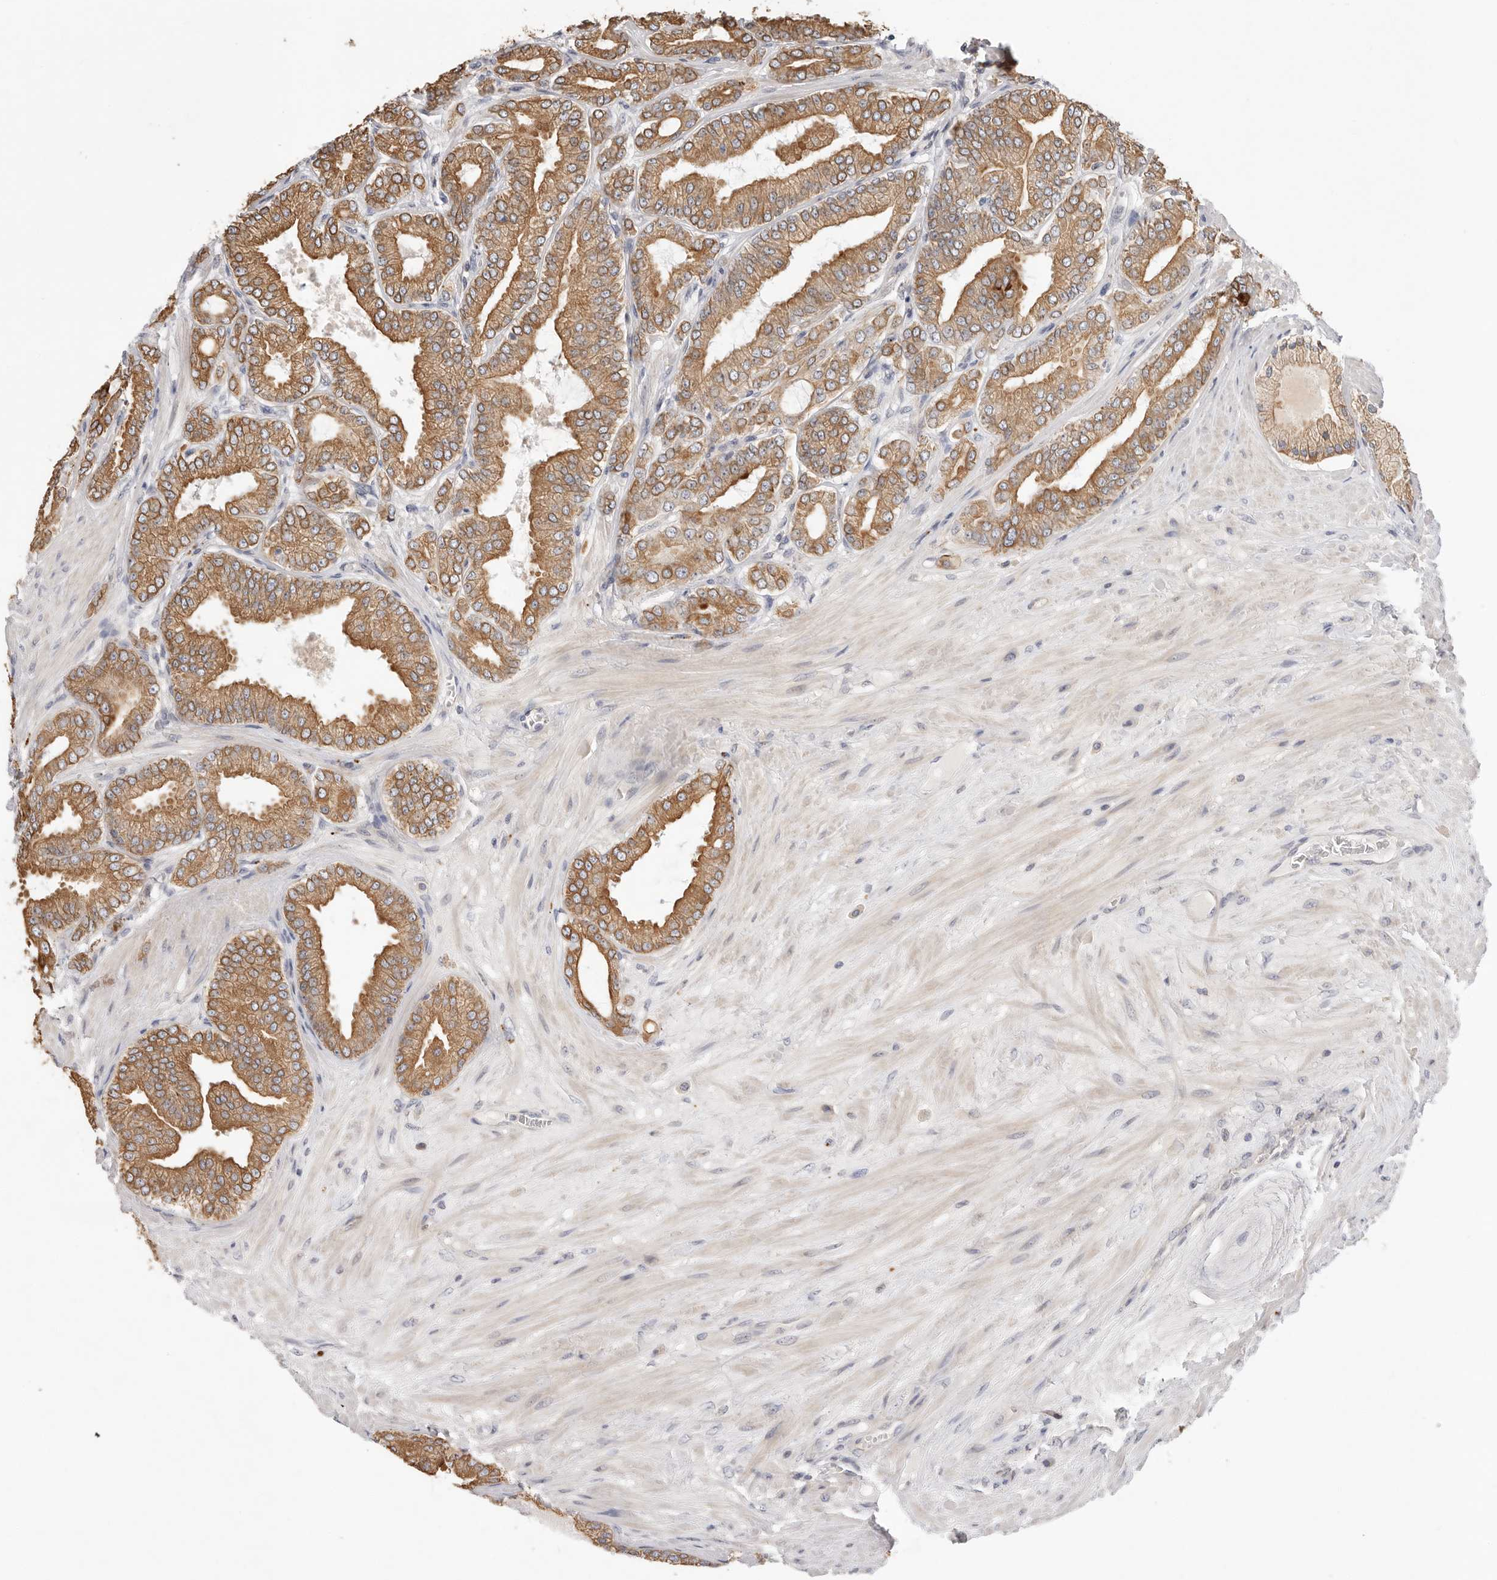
{"staining": {"intensity": "moderate", "quantity": ">75%", "location": "cytoplasmic/membranous"}, "tissue": "prostate cancer", "cell_type": "Tumor cells", "image_type": "cancer", "snomed": [{"axis": "morphology", "description": "Adenocarcinoma, Low grade"}, {"axis": "topography", "description": "Prostate"}], "caption": "IHC (DAB) staining of prostate cancer (adenocarcinoma (low-grade)) exhibits moderate cytoplasmic/membranous protein positivity in about >75% of tumor cells.", "gene": "USH1C", "patient": {"sex": "male", "age": 63}}